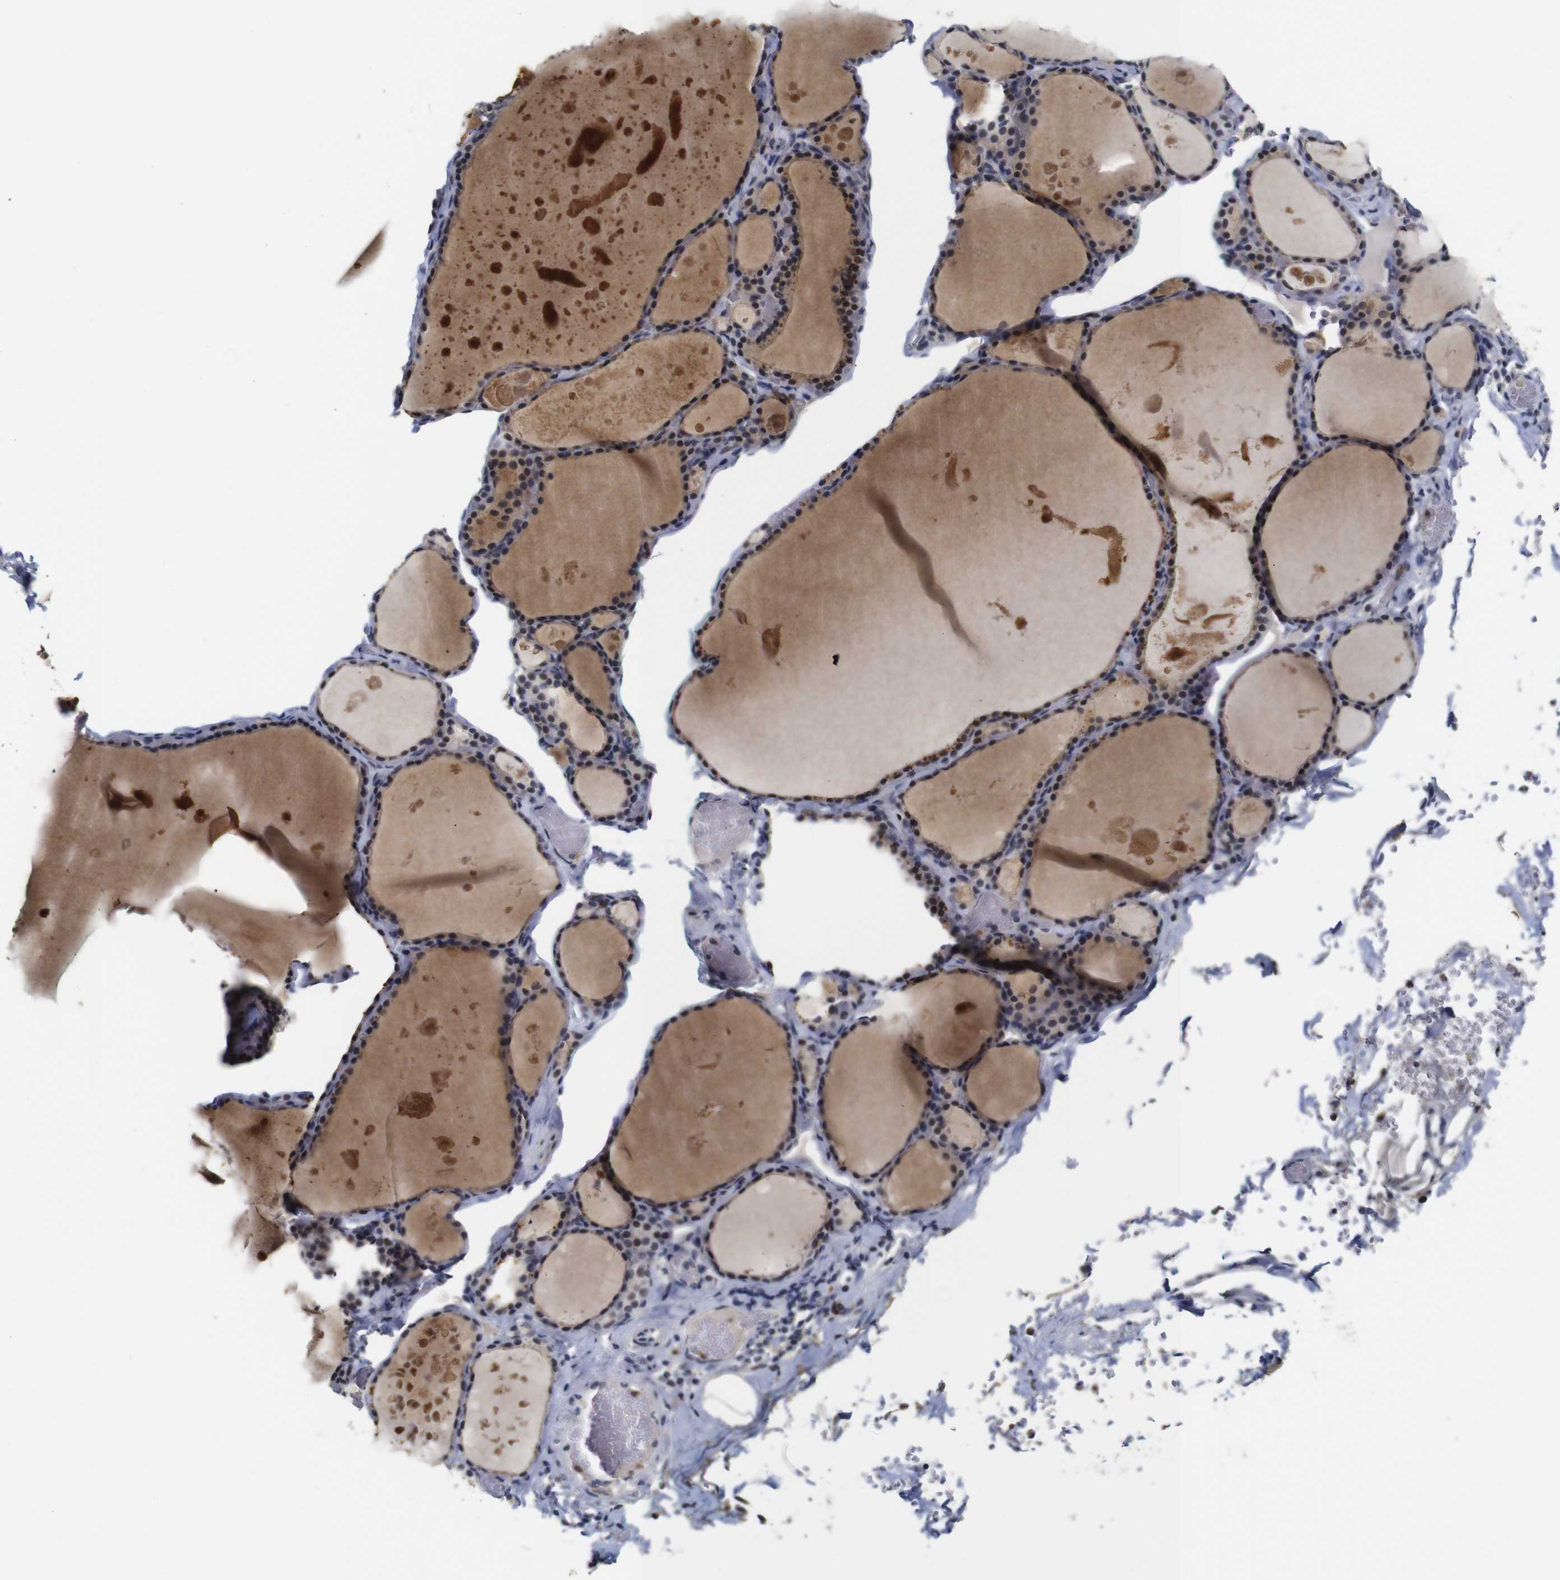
{"staining": {"intensity": "moderate", "quantity": "25%-75%", "location": "cytoplasmic/membranous"}, "tissue": "thyroid gland", "cell_type": "Glandular cells", "image_type": "normal", "snomed": [{"axis": "morphology", "description": "Normal tissue, NOS"}, {"axis": "topography", "description": "Thyroid gland"}], "caption": "The immunohistochemical stain labels moderate cytoplasmic/membranous expression in glandular cells of unremarkable thyroid gland. (DAB (3,3'-diaminobenzidine) = brown stain, brightfield microscopy at high magnification).", "gene": "NTRK3", "patient": {"sex": "male", "age": 56}}